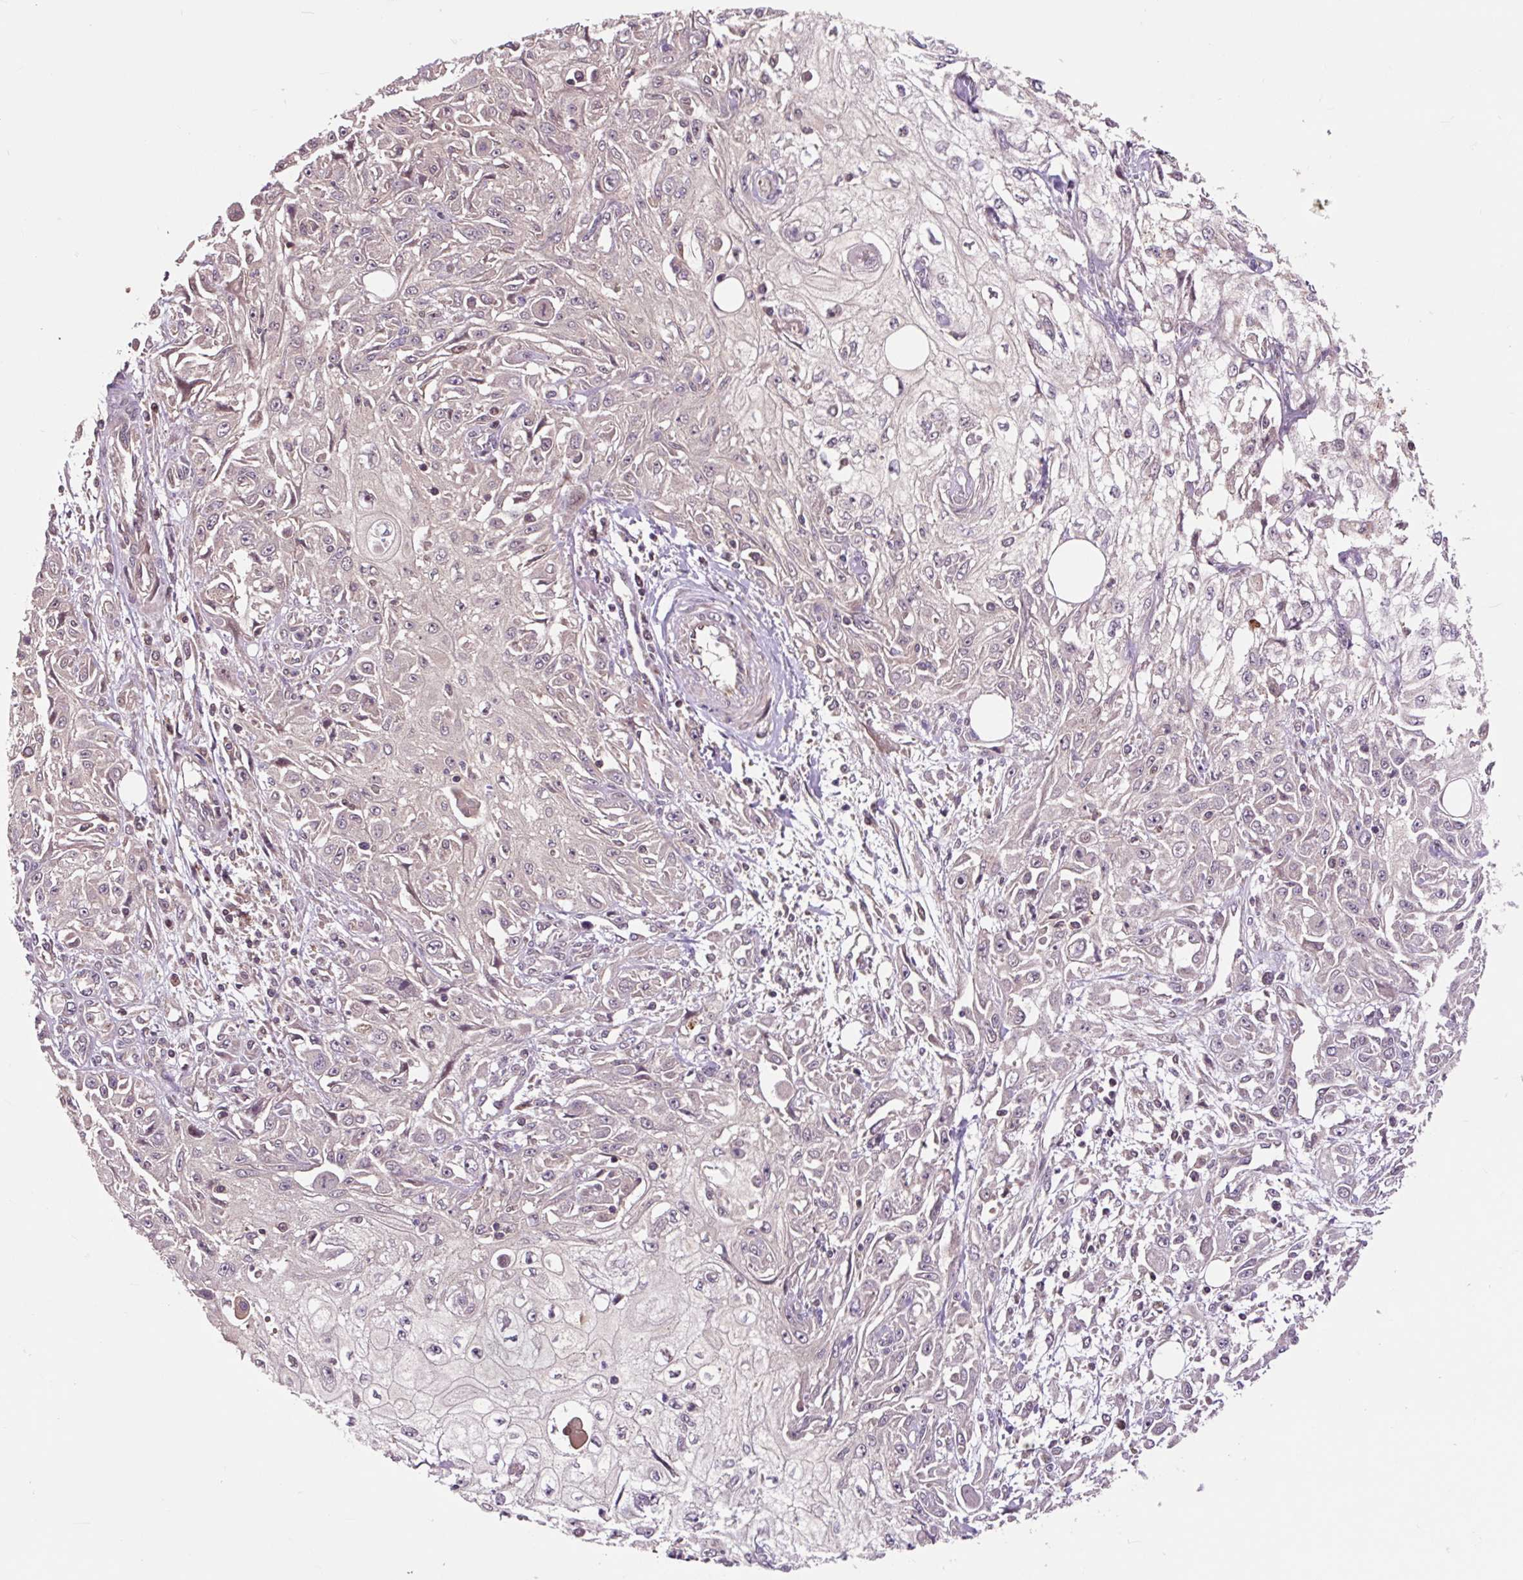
{"staining": {"intensity": "negative", "quantity": "none", "location": "none"}, "tissue": "skin cancer", "cell_type": "Tumor cells", "image_type": "cancer", "snomed": [{"axis": "morphology", "description": "Squamous cell carcinoma, NOS"}, {"axis": "morphology", "description": "Squamous cell carcinoma, metastatic, NOS"}, {"axis": "topography", "description": "Skin"}, {"axis": "topography", "description": "Lymph node"}], "caption": "The photomicrograph exhibits no significant expression in tumor cells of skin cancer (squamous cell carcinoma).", "gene": "MMS19", "patient": {"sex": "male", "age": 75}}